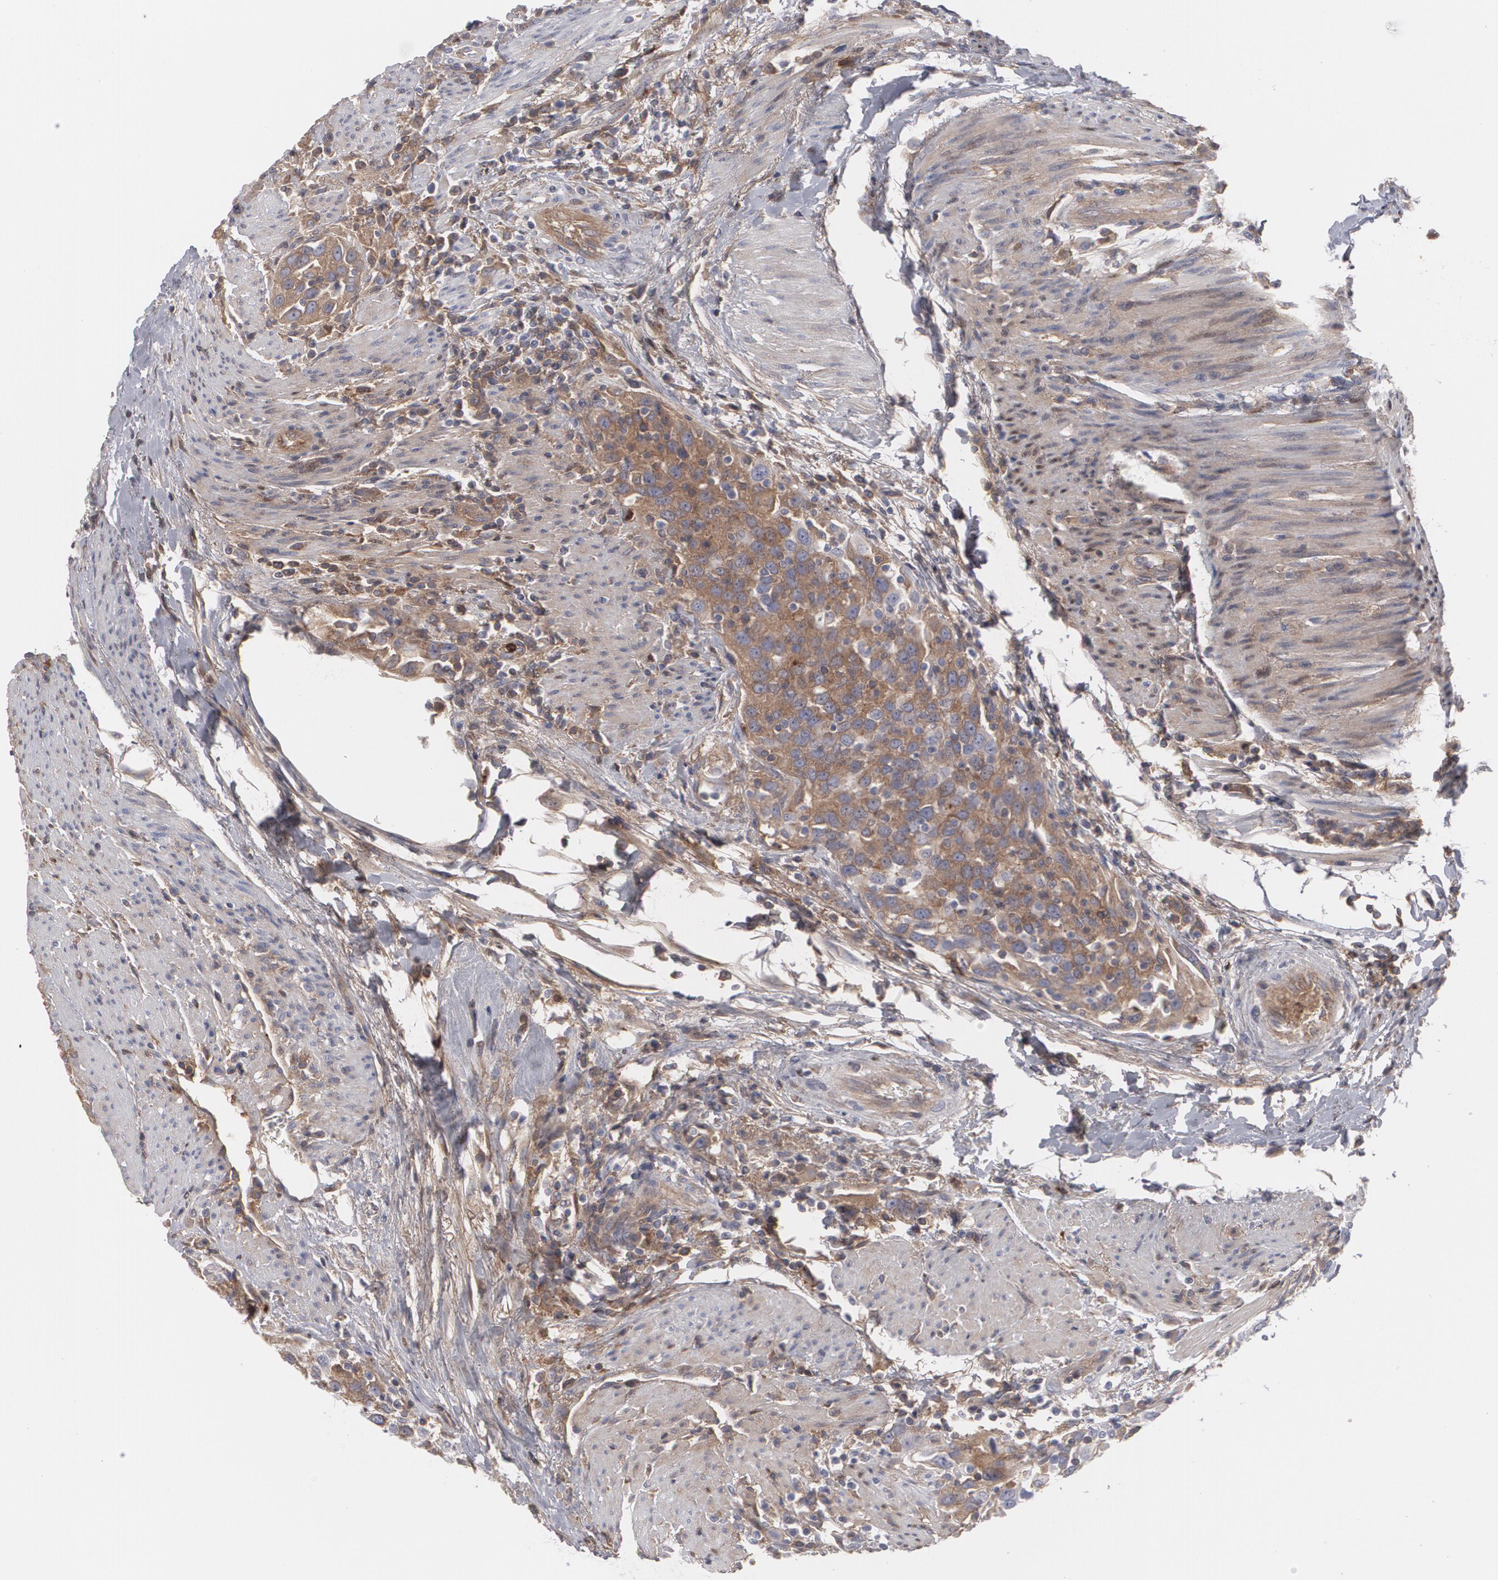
{"staining": {"intensity": "moderate", "quantity": "25%-75%", "location": "cytoplasmic/membranous"}, "tissue": "urothelial cancer", "cell_type": "Tumor cells", "image_type": "cancer", "snomed": [{"axis": "morphology", "description": "Urothelial carcinoma, High grade"}, {"axis": "topography", "description": "Urinary bladder"}], "caption": "The immunohistochemical stain highlights moderate cytoplasmic/membranous expression in tumor cells of urothelial cancer tissue. The protein is shown in brown color, while the nuclei are stained blue.", "gene": "LRG1", "patient": {"sex": "female", "age": 80}}